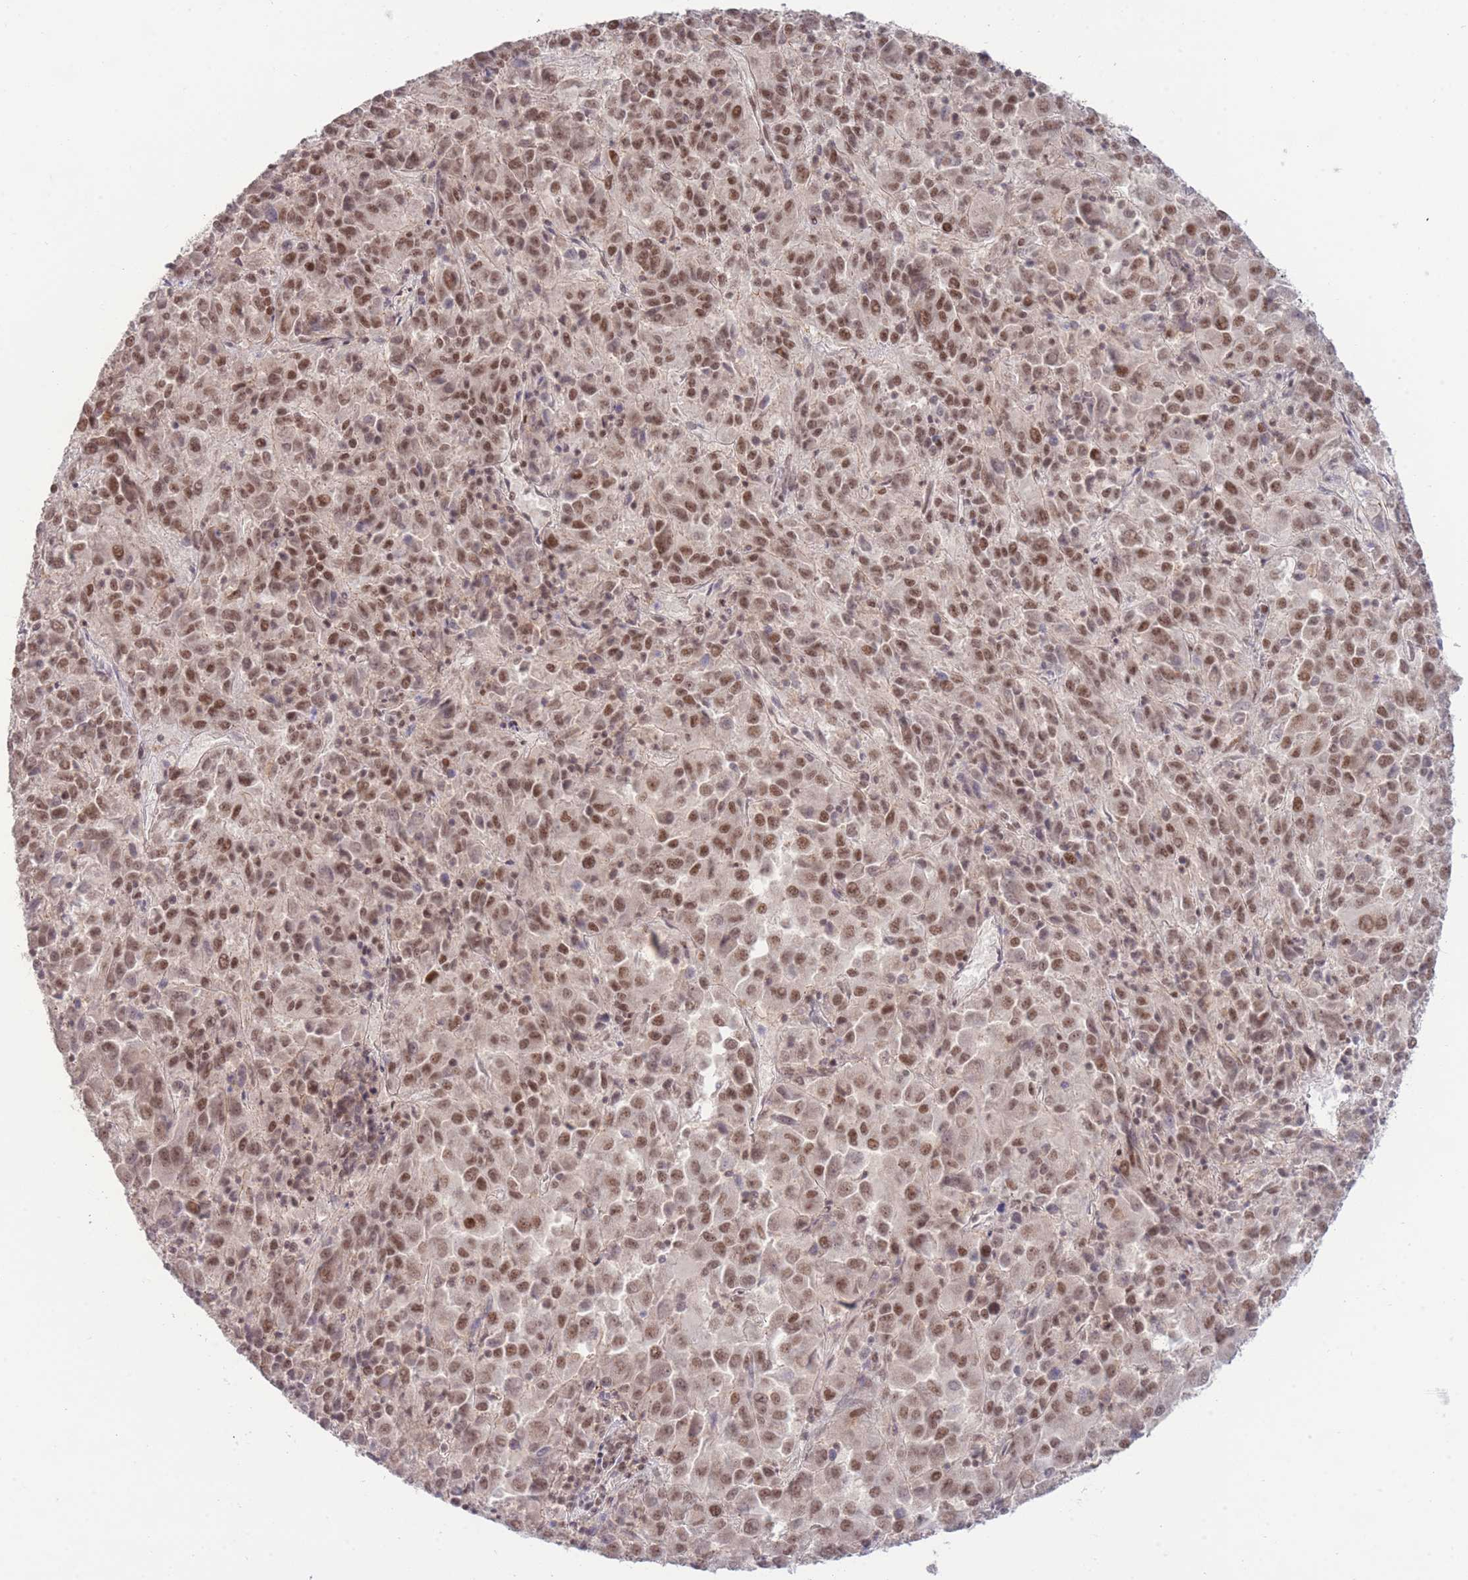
{"staining": {"intensity": "moderate", "quantity": ">75%", "location": "nuclear"}, "tissue": "melanoma", "cell_type": "Tumor cells", "image_type": "cancer", "snomed": [{"axis": "morphology", "description": "Malignant melanoma, Metastatic site"}, {"axis": "topography", "description": "Lung"}], "caption": "Immunohistochemistry (IHC) staining of malignant melanoma (metastatic site), which reveals medium levels of moderate nuclear positivity in about >75% of tumor cells indicating moderate nuclear protein staining. The staining was performed using DAB (3,3'-diaminobenzidine) (brown) for protein detection and nuclei were counterstained in hematoxylin (blue).", "gene": "CARD8", "patient": {"sex": "male", "age": 64}}